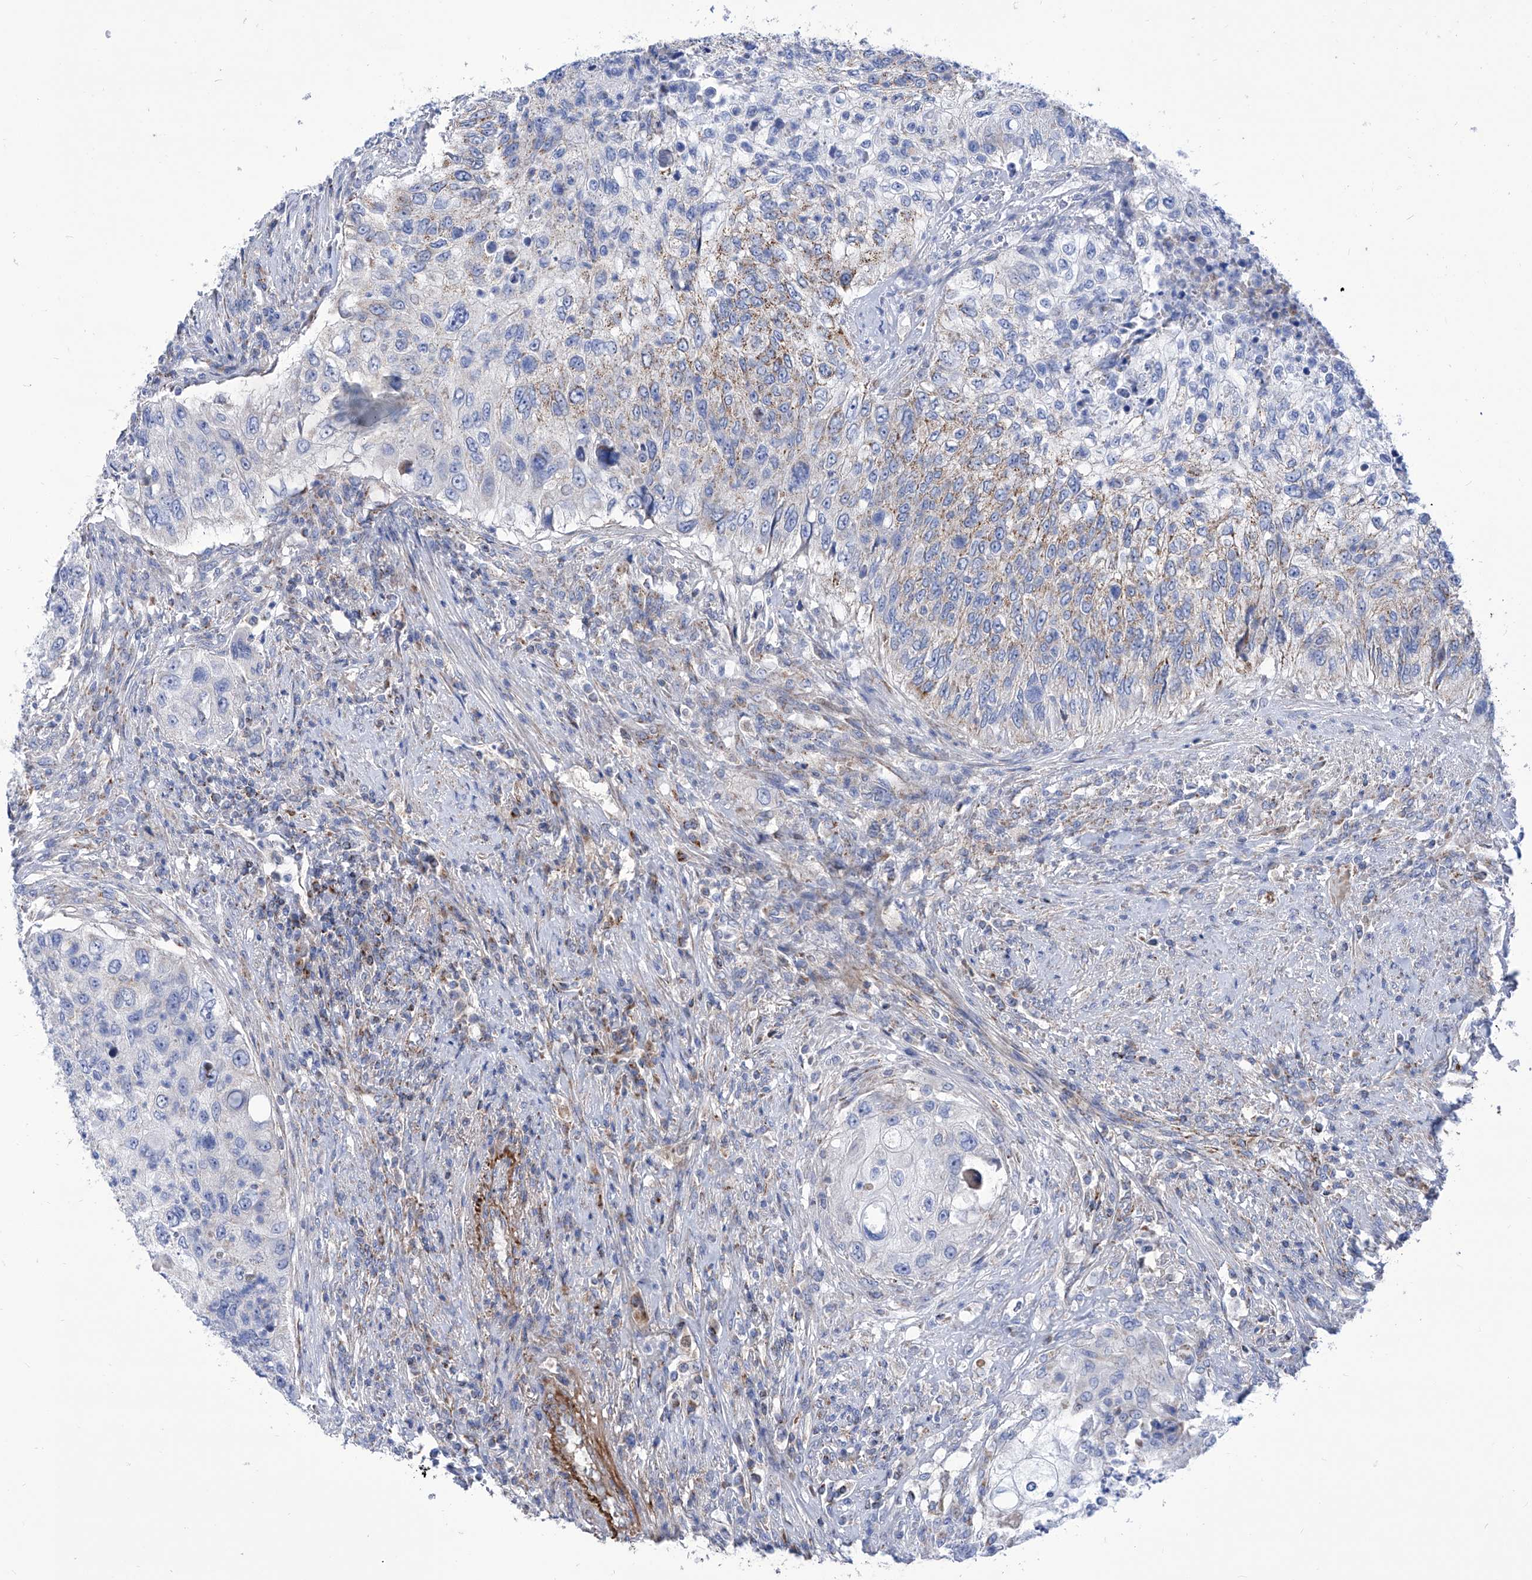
{"staining": {"intensity": "weak", "quantity": "<25%", "location": "cytoplasmic/membranous"}, "tissue": "urothelial cancer", "cell_type": "Tumor cells", "image_type": "cancer", "snomed": [{"axis": "morphology", "description": "Urothelial carcinoma, High grade"}, {"axis": "topography", "description": "Urinary bladder"}], "caption": "Tumor cells are negative for protein expression in human high-grade urothelial carcinoma.", "gene": "SRBD1", "patient": {"sex": "female", "age": 60}}